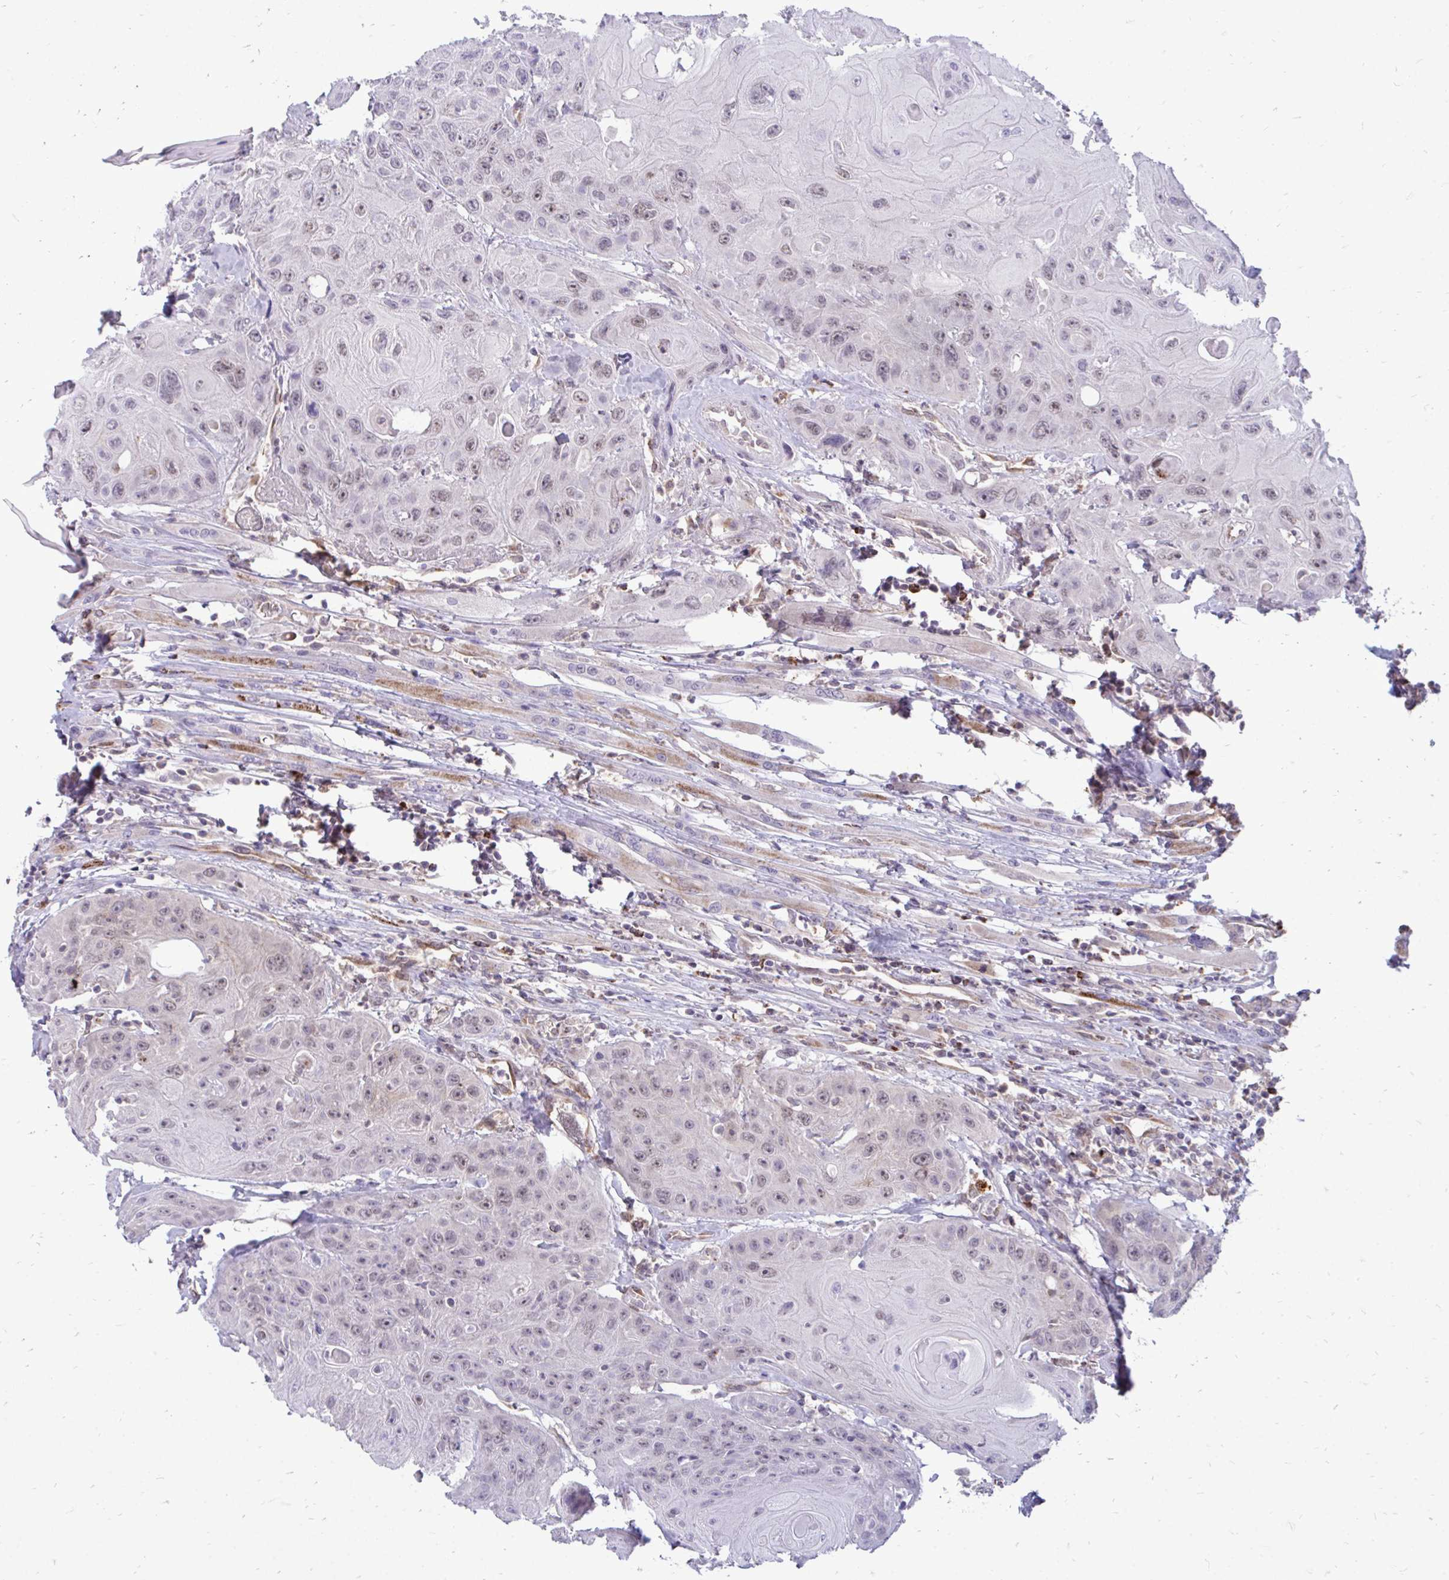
{"staining": {"intensity": "weak", "quantity": "25%-75%", "location": "nuclear"}, "tissue": "head and neck cancer", "cell_type": "Tumor cells", "image_type": "cancer", "snomed": [{"axis": "morphology", "description": "Squamous cell carcinoma, NOS"}, {"axis": "topography", "description": "Head-Neck"}], "caption": "Human head and neck cancer stained for a protein (brown) demonstrates weak nuclear positive positivity in about 25%-75% of tumor cells.", "gene": "ACSL5", "patient": {"sex": "female", "age": 59}}